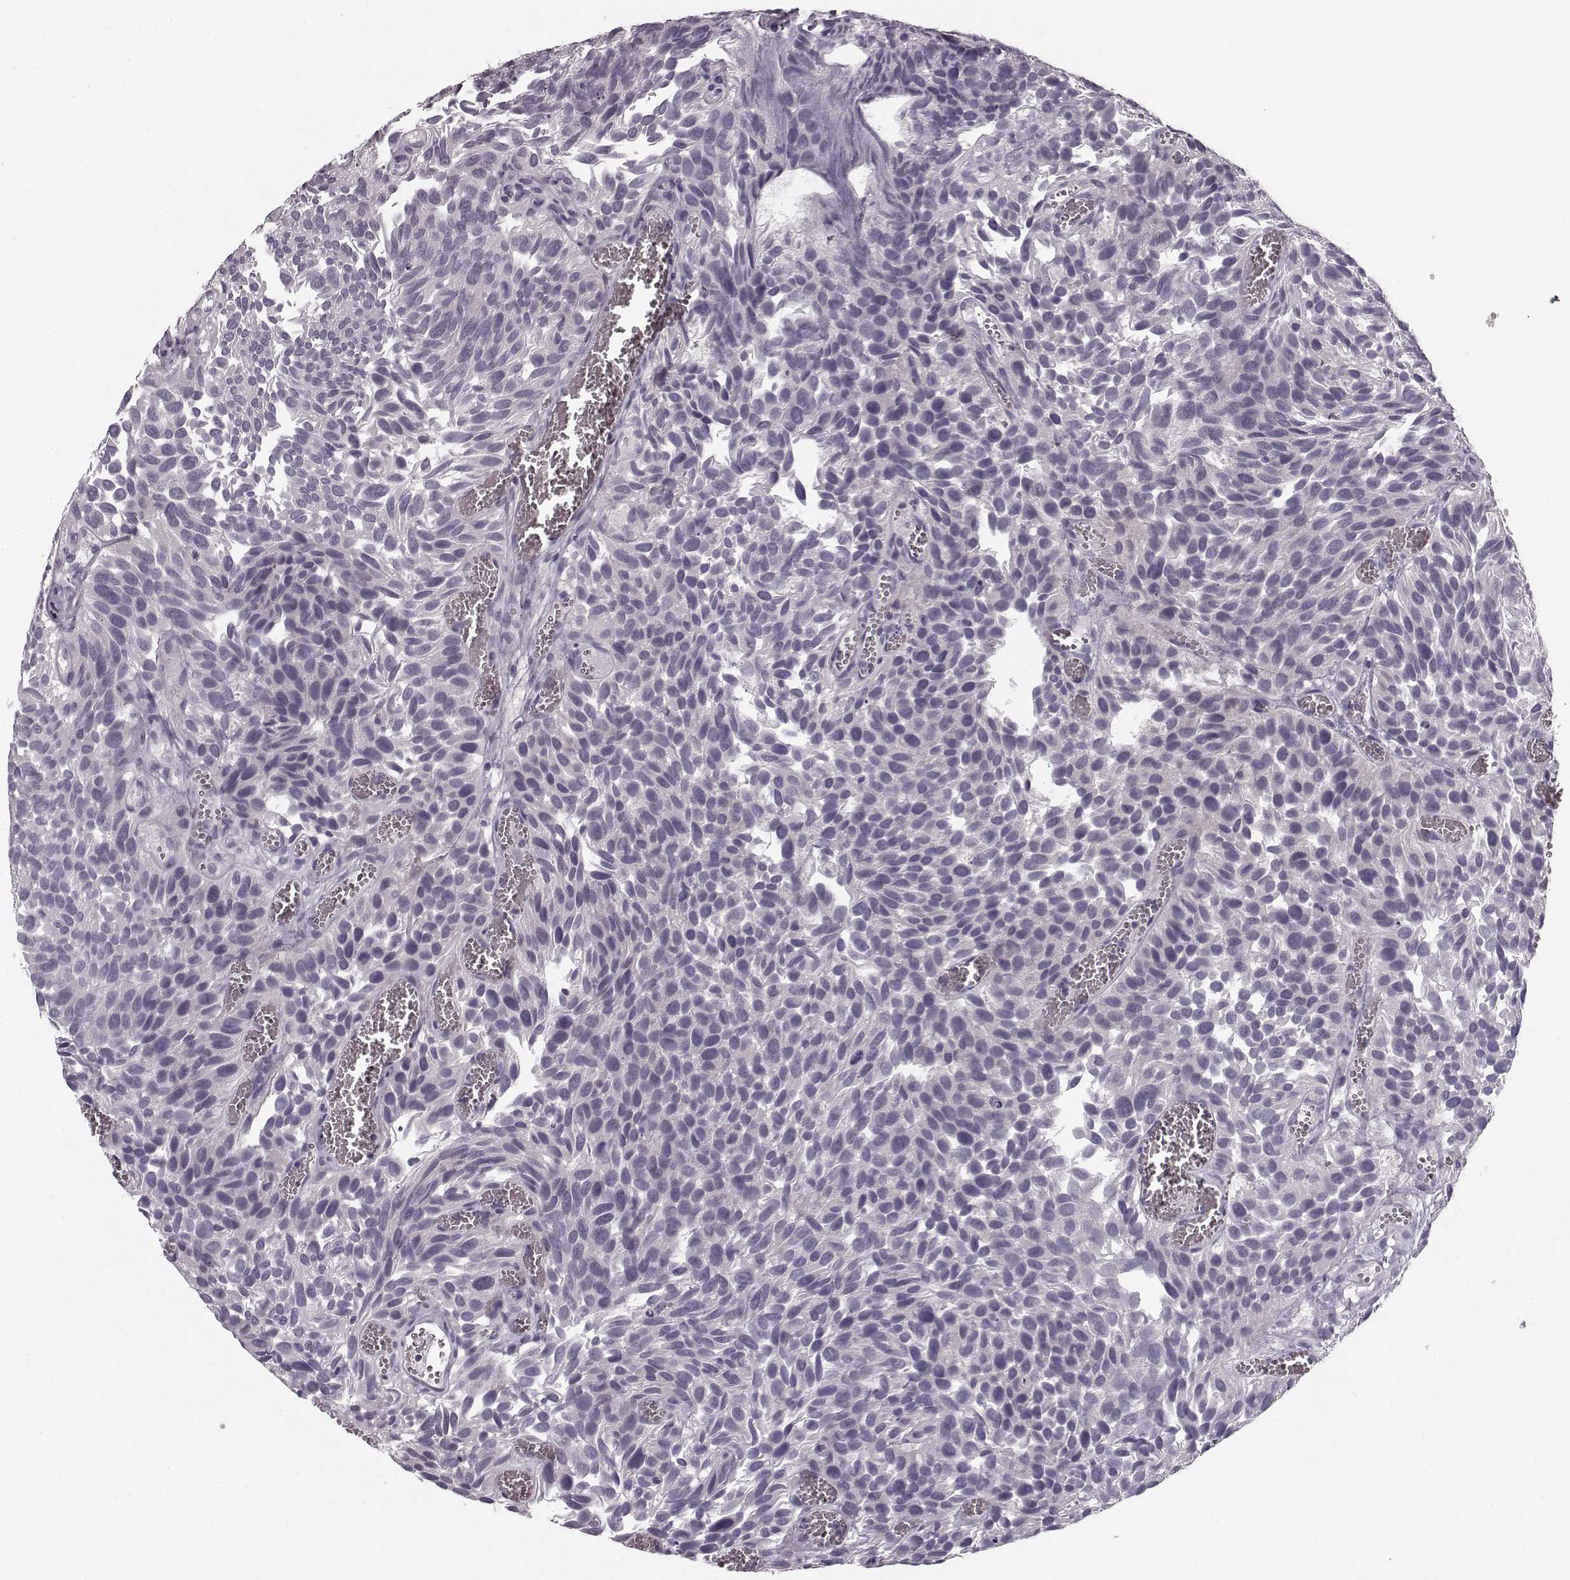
{"staining": {"intensity": "negative", "quantity": "none", "location": "none"}, "tissue": "urothelial cancer", "cell_type": "Tumor cells", "image_type": "cancer", "snomed": [{"axis": "morphology", "description": "Urothelial carcinoma, Low grade"}, {"axis": "topography", "description": "Urinary bladder"}], "caption": "The photomicrograph demonstrates no significant staining in tumor cells of low-grade urothelial carcinoma.", "gene": "FAM234B", "patient": {"sex": "female", "age": 69}}